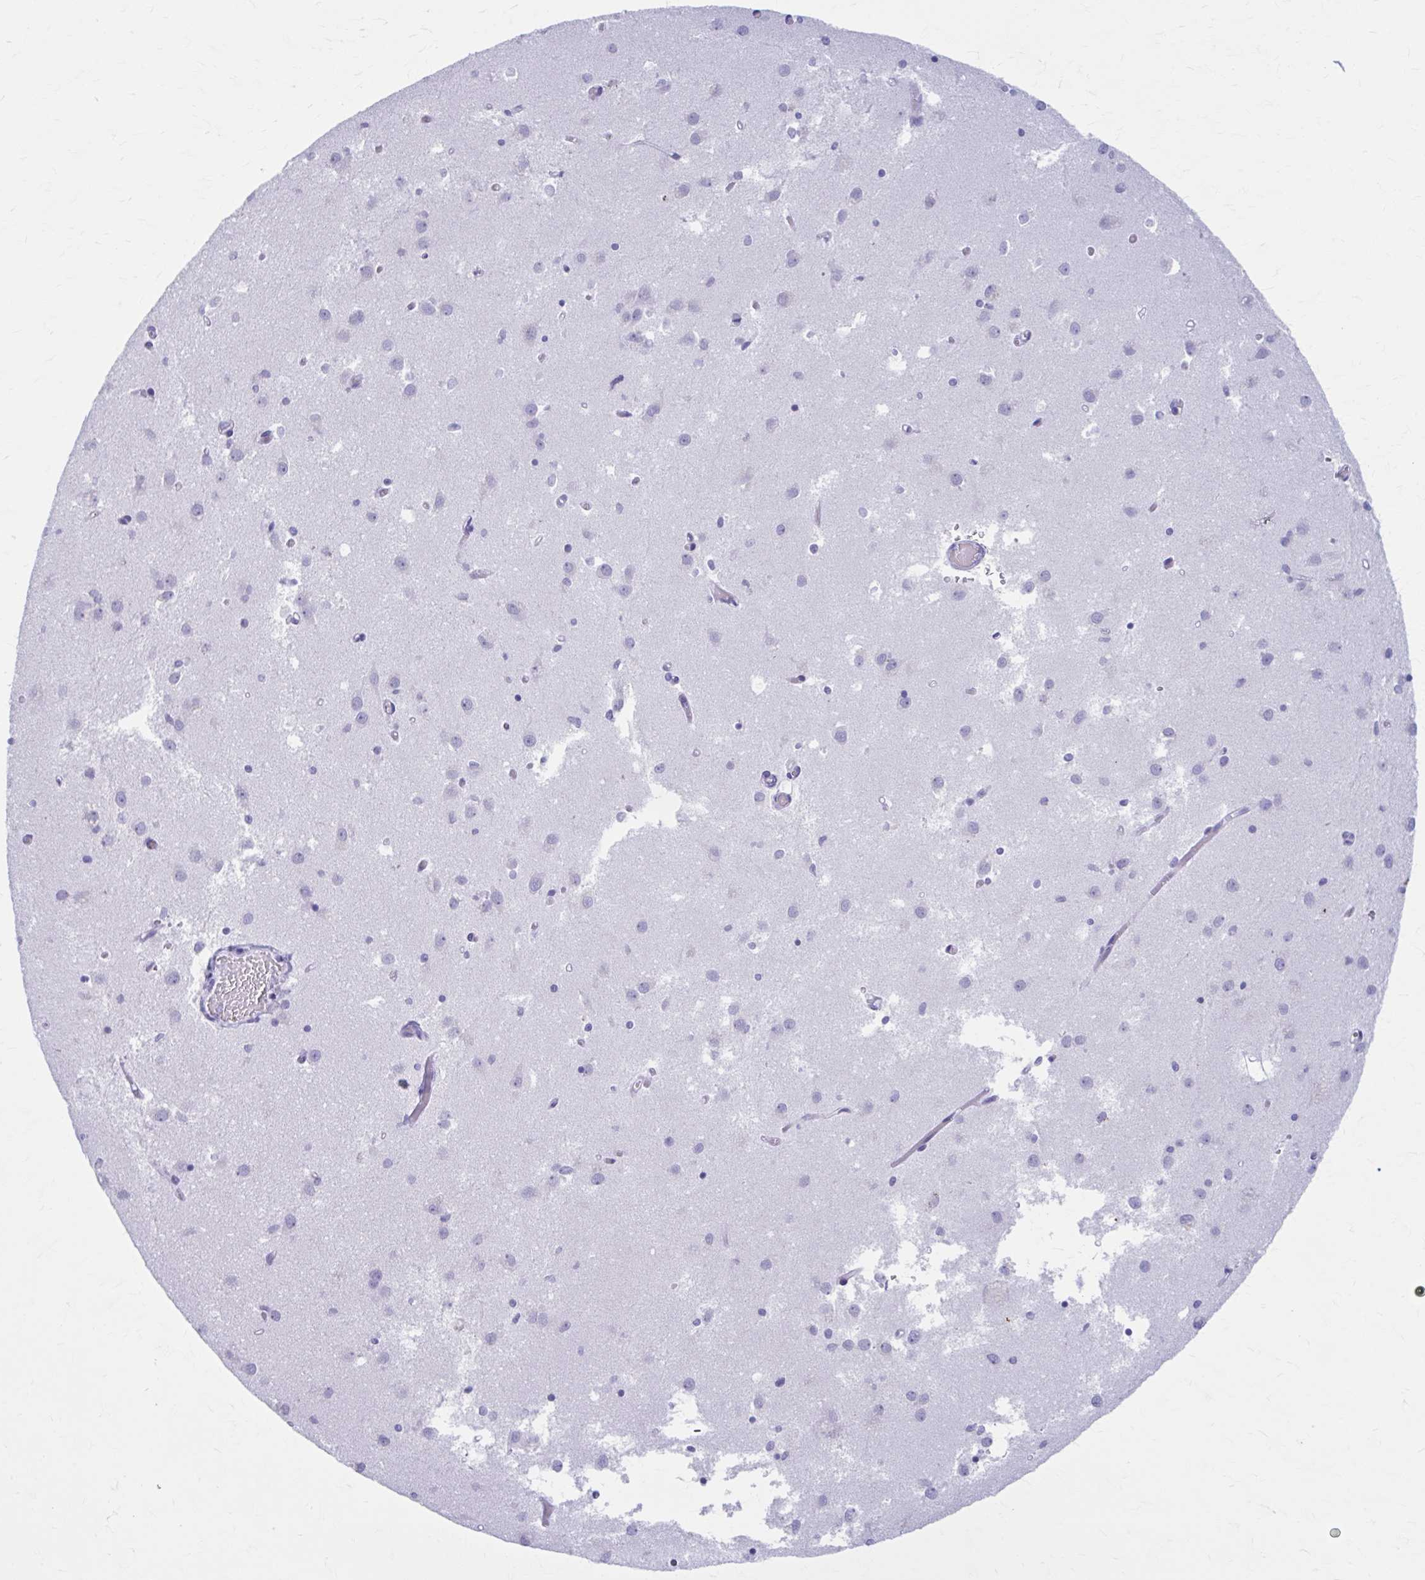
{"staining": {"intensity": "negative", "quantity": "none", "location": "none"}, "tissue": "caudate", "cell_type": "Glial cells", "image_type": "normal", "snomed": [{"axis": "morphology", "description": "Normal tissue, NOS"}, {"axis": "topography", "description": "Lateral ventricle wall"}], "caption": "Human caudate stained for a protein using immunohistochemistry (IHC) demonstrates no expression in glial cells.", "gene": "KCNE2", "patient": {"sex": "male", "age": 70}}